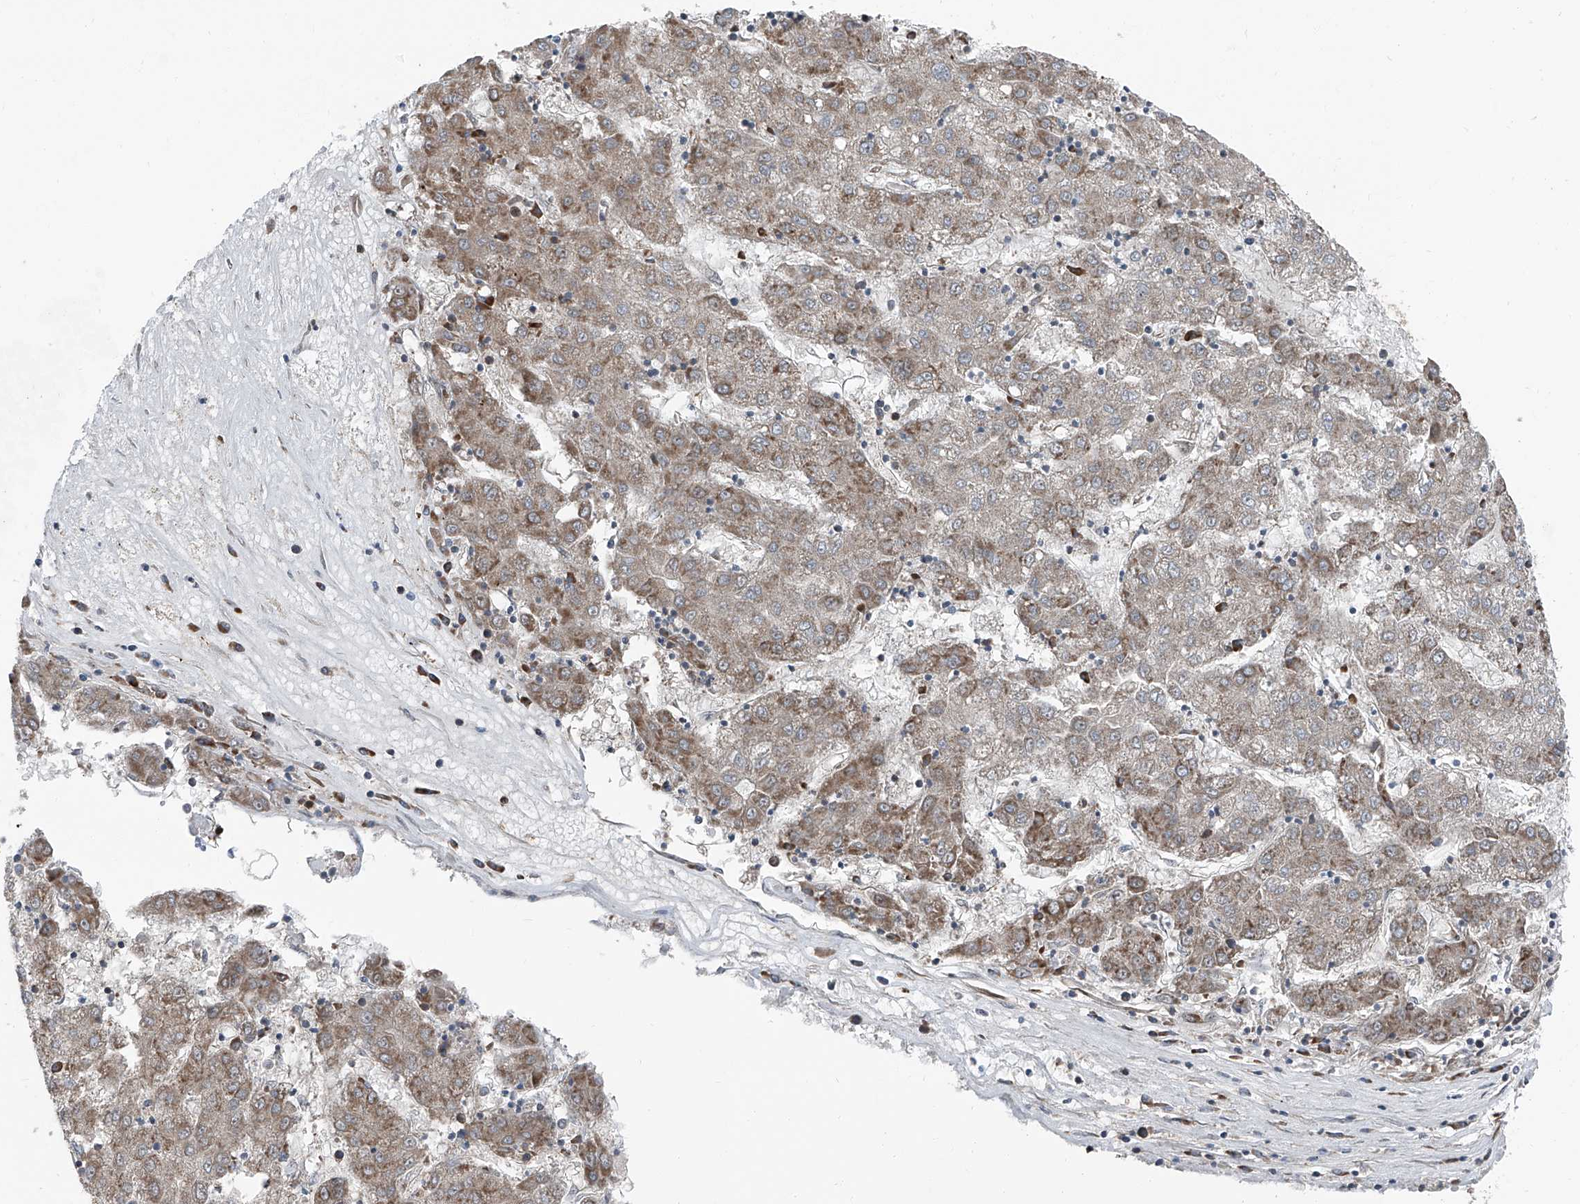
{"staining": {"intensity": "moderate", "quantity": ">75%", "location": "cytoplasmic/membranous"}, "tissue": "liver cancer", "cell_type": "Tumor cells", "image_type": "cancer", "snomed": [{"axis": "morphology", "description": "Carcinoma, Hepatocellular, NOS"}, {"axis": "topography", "description": "Liver"}], "caption": "IHC of liver cancer (hepatocellular carcinoma) exhibits medium levels of moderate cytoplasmic/membranous staining in about >75% of tumor cells.", "gene": "FKBP5", "patient": {"sex": "male", "age": 72}}